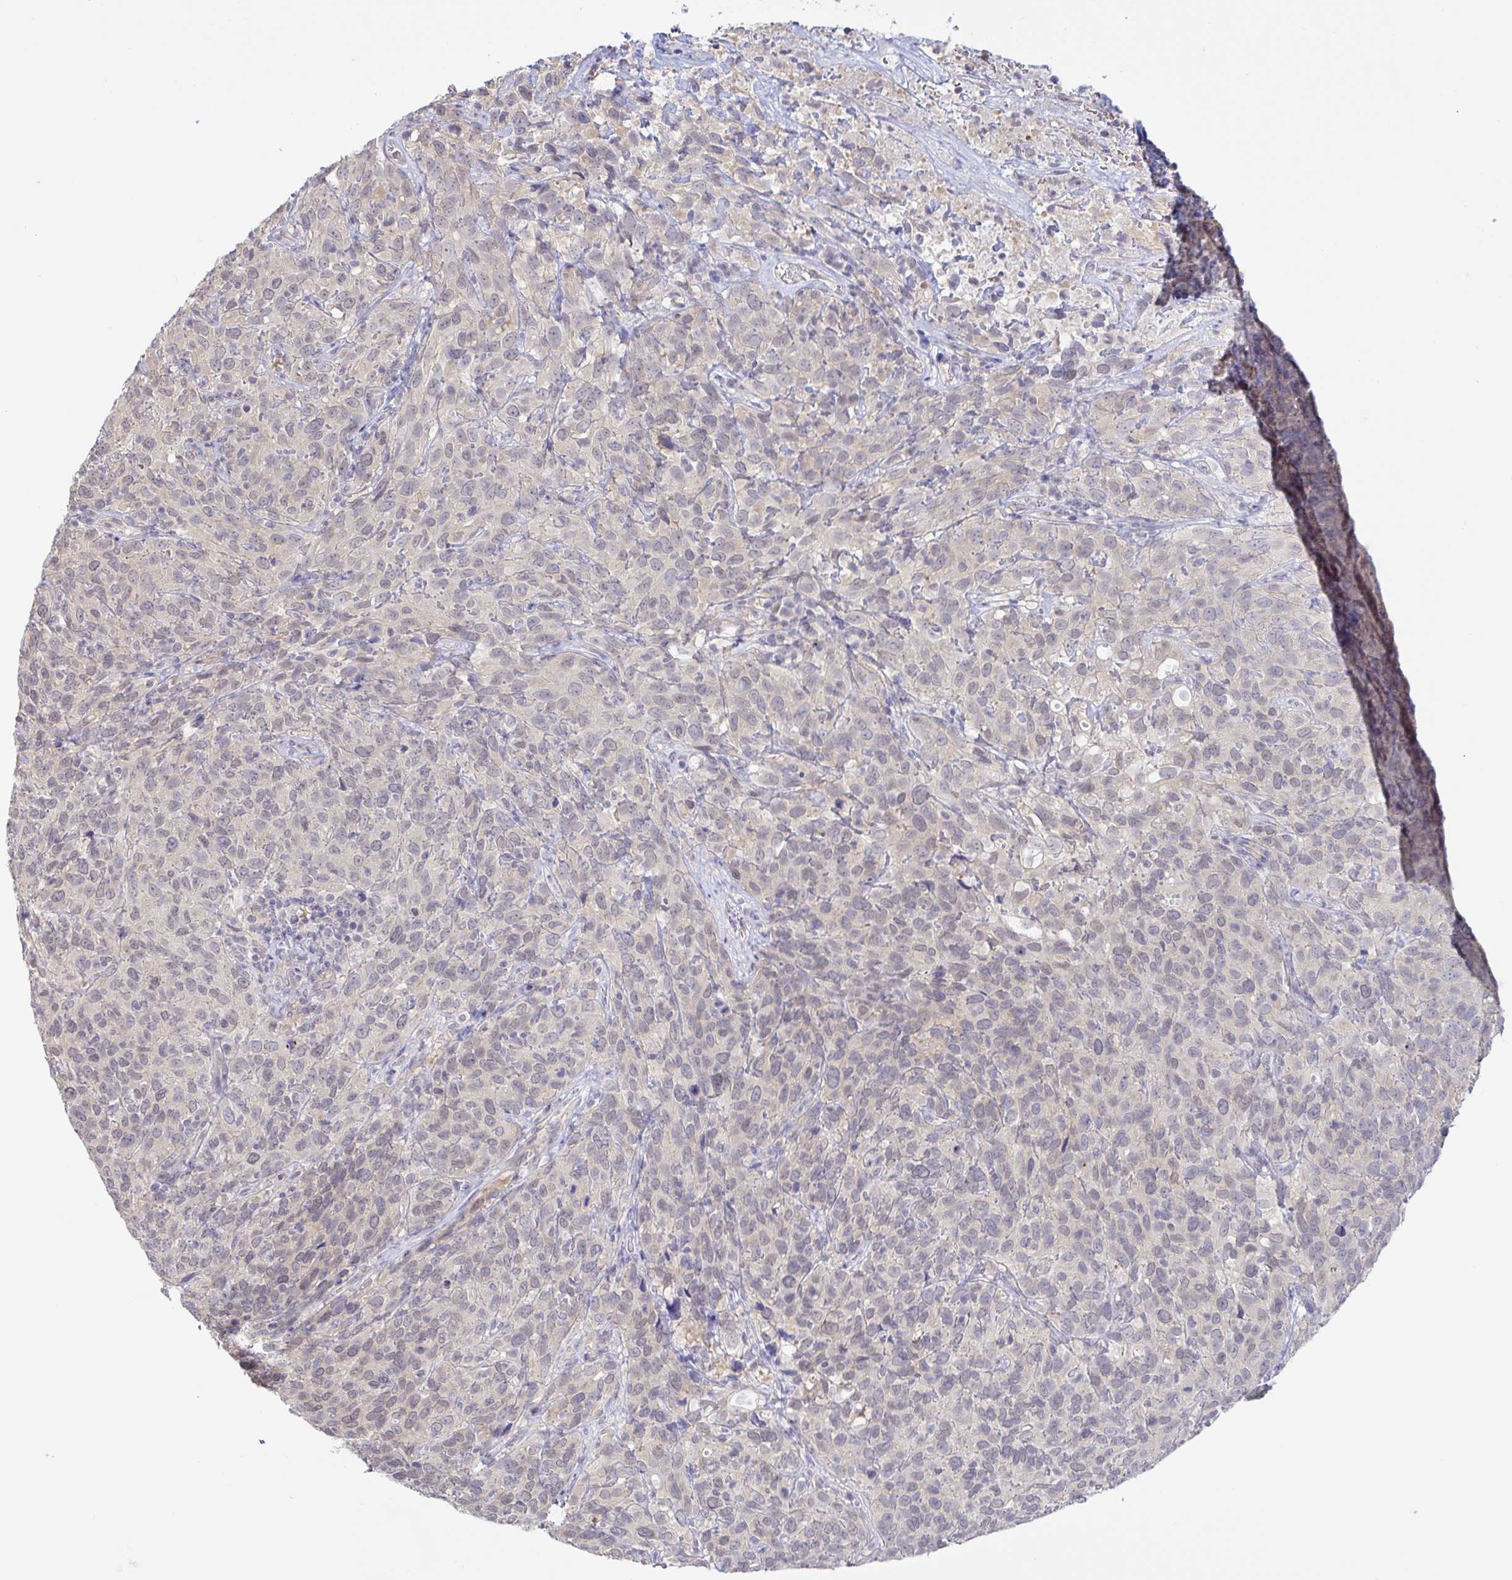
{"staining": {"intensity": "weak", "quantity": "25%-75%", "location": "nuclear"}, "tissue": "cervical cancer", "cell_type": "Tumor cells", "image_type": "cancer", "snomed": [{"axis": "morphology", "description": "Squamous cell carcinoma, NOS"}, {"axis": "topography", "description": "Cervix"}], "caption": "About 25%-75% of tumor cells in cervical cancer (squamous cell carcinoma) reveal weak nuclear protein expression as visualized by brown immunohistochemical staining.", "gene": "HYPK", "patient": {"sex": "female", "age": 51}}